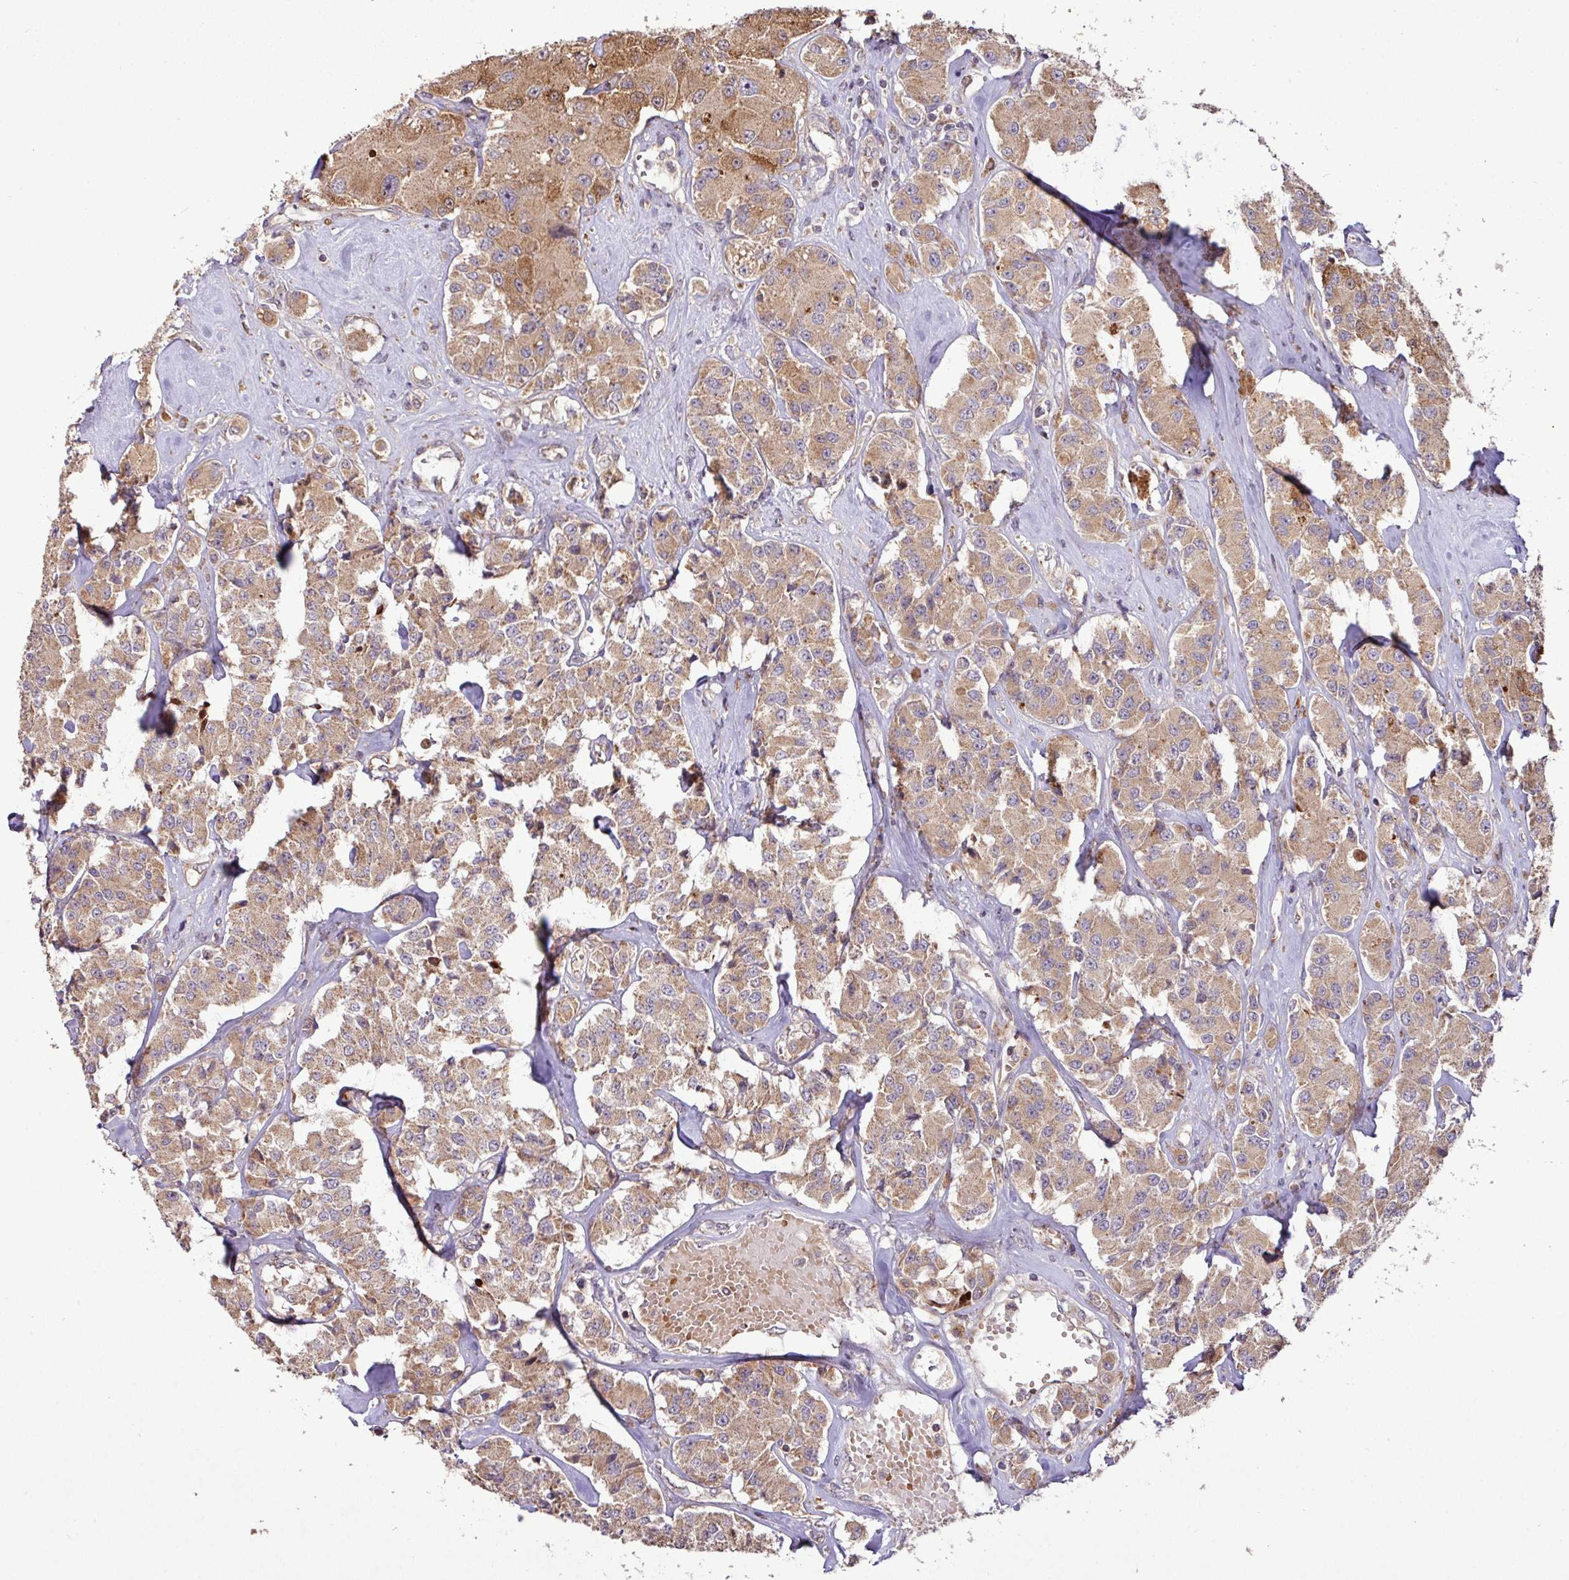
{"staining": {"intensity": "moderate", "quantity": ">75%", "location": "cytoplasmic/membranous"}, "tissue": "carcinoid", "cell_type": "Tumor cells", "image_type": "cancer", "snomed": [{"axis": "morphology", "description": "Carcinoid, malignant, NOS"}, {"axis": "topography", "description": "Pancreas"}], "caption": "Moderate cytoplasmic/membranous protein positivity is appreciated in about >75% of tumor cells in carcinoid. The protein is stained brown, and the nuclei are stained in blue (DAB IHC with brightfield microscopy, high magnification).", "gene": "YPEL3", "patient": {"sex": "male", "age": 41}}